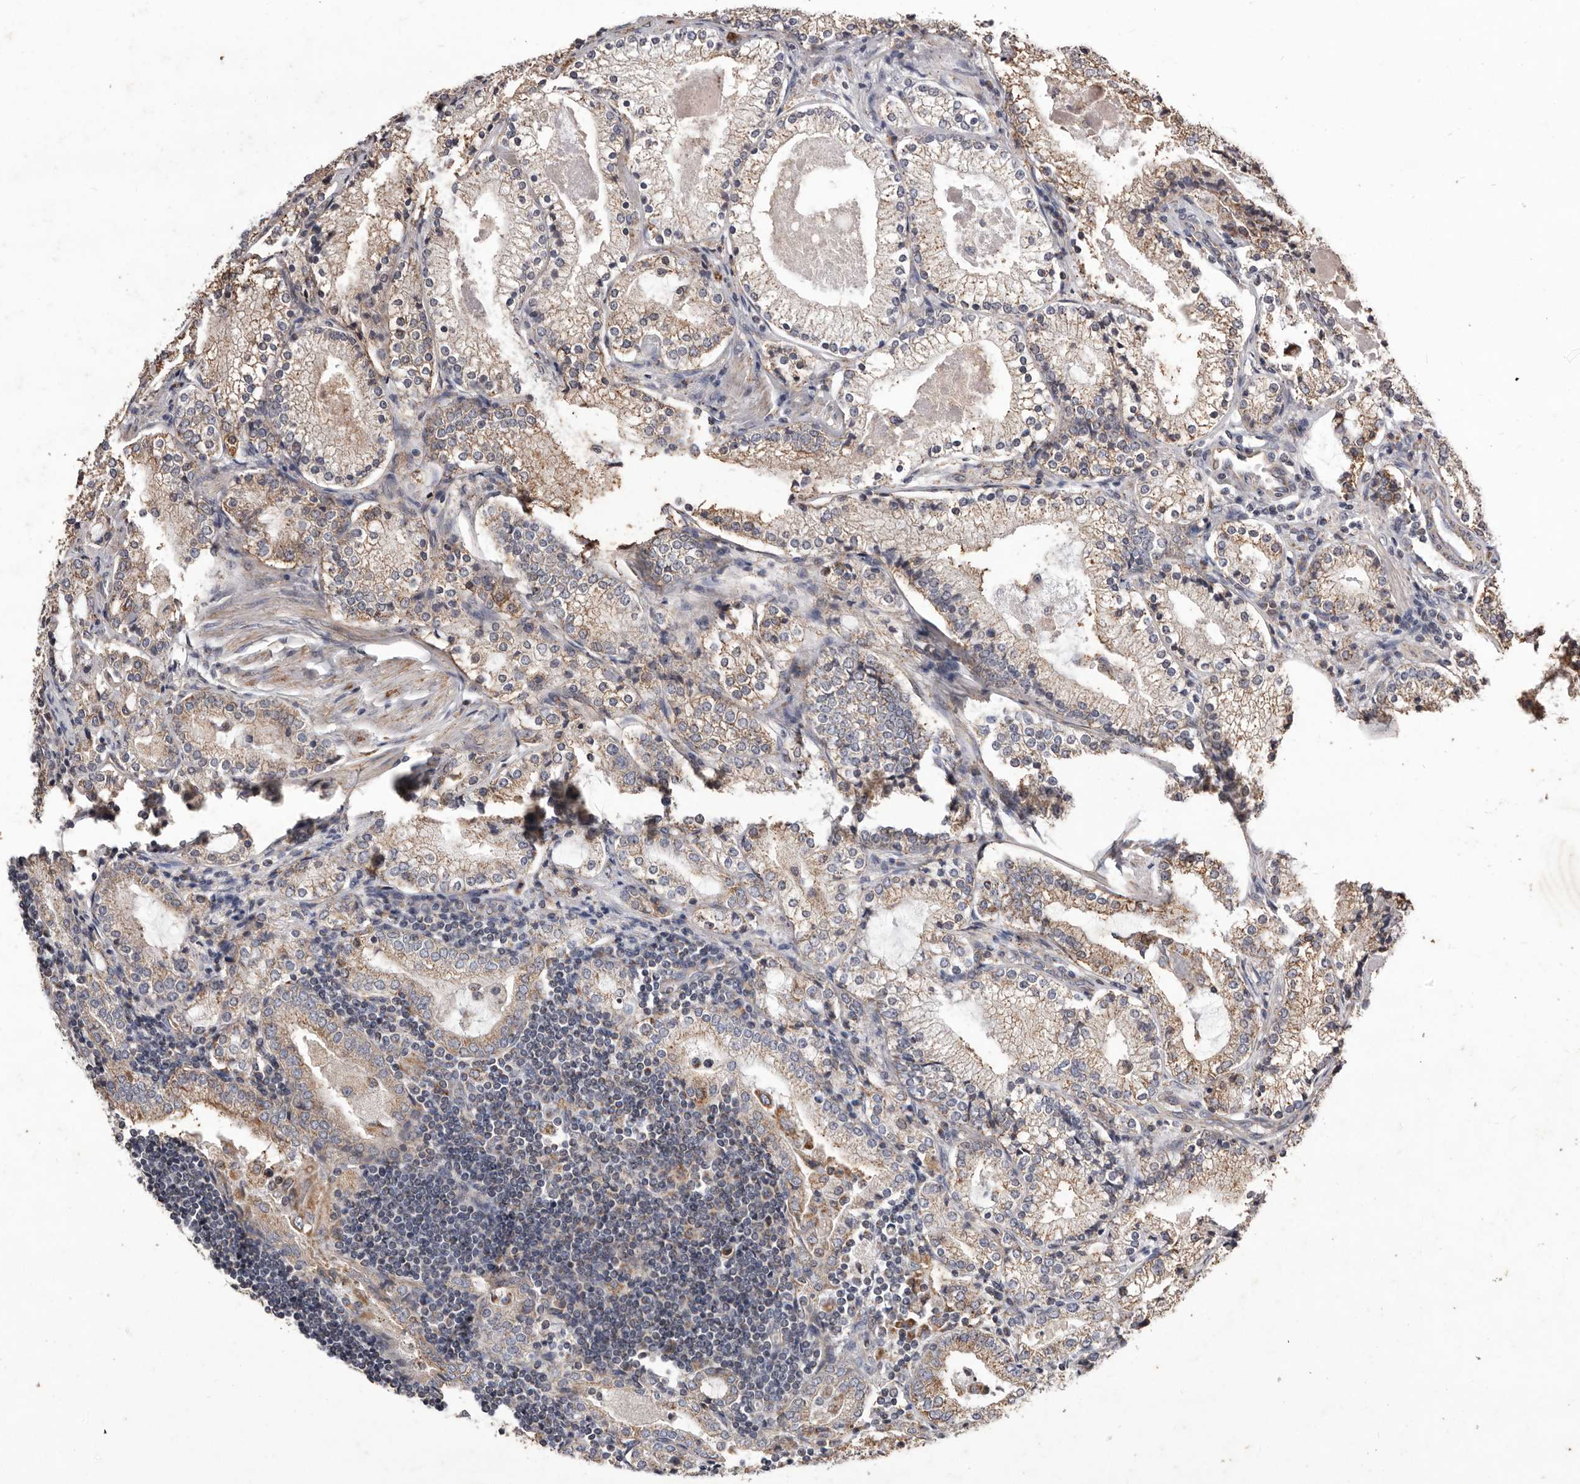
{"staining": {"intensity": "moderate", "quantity": "25%-75%", "location": "cytoplasmic/membranous"}, "tissue": "prostate cancer", "cell_type": "Tumor cells", "image_type": "cancer", "snomed": [{"axis": "morphology", "description": "Adenocarcinoma, High grade"}, {"axis": "topography", "description": "Prostate"}], "caption": "Protein expression analysis of human prostate high-grade adenocarcinoma reveals moderate cytoplasmic/membranous expression in about 25%-75% of tumor cells.", "gene": "CXCL14", "patient": {"sex": "male", "age": 63}}